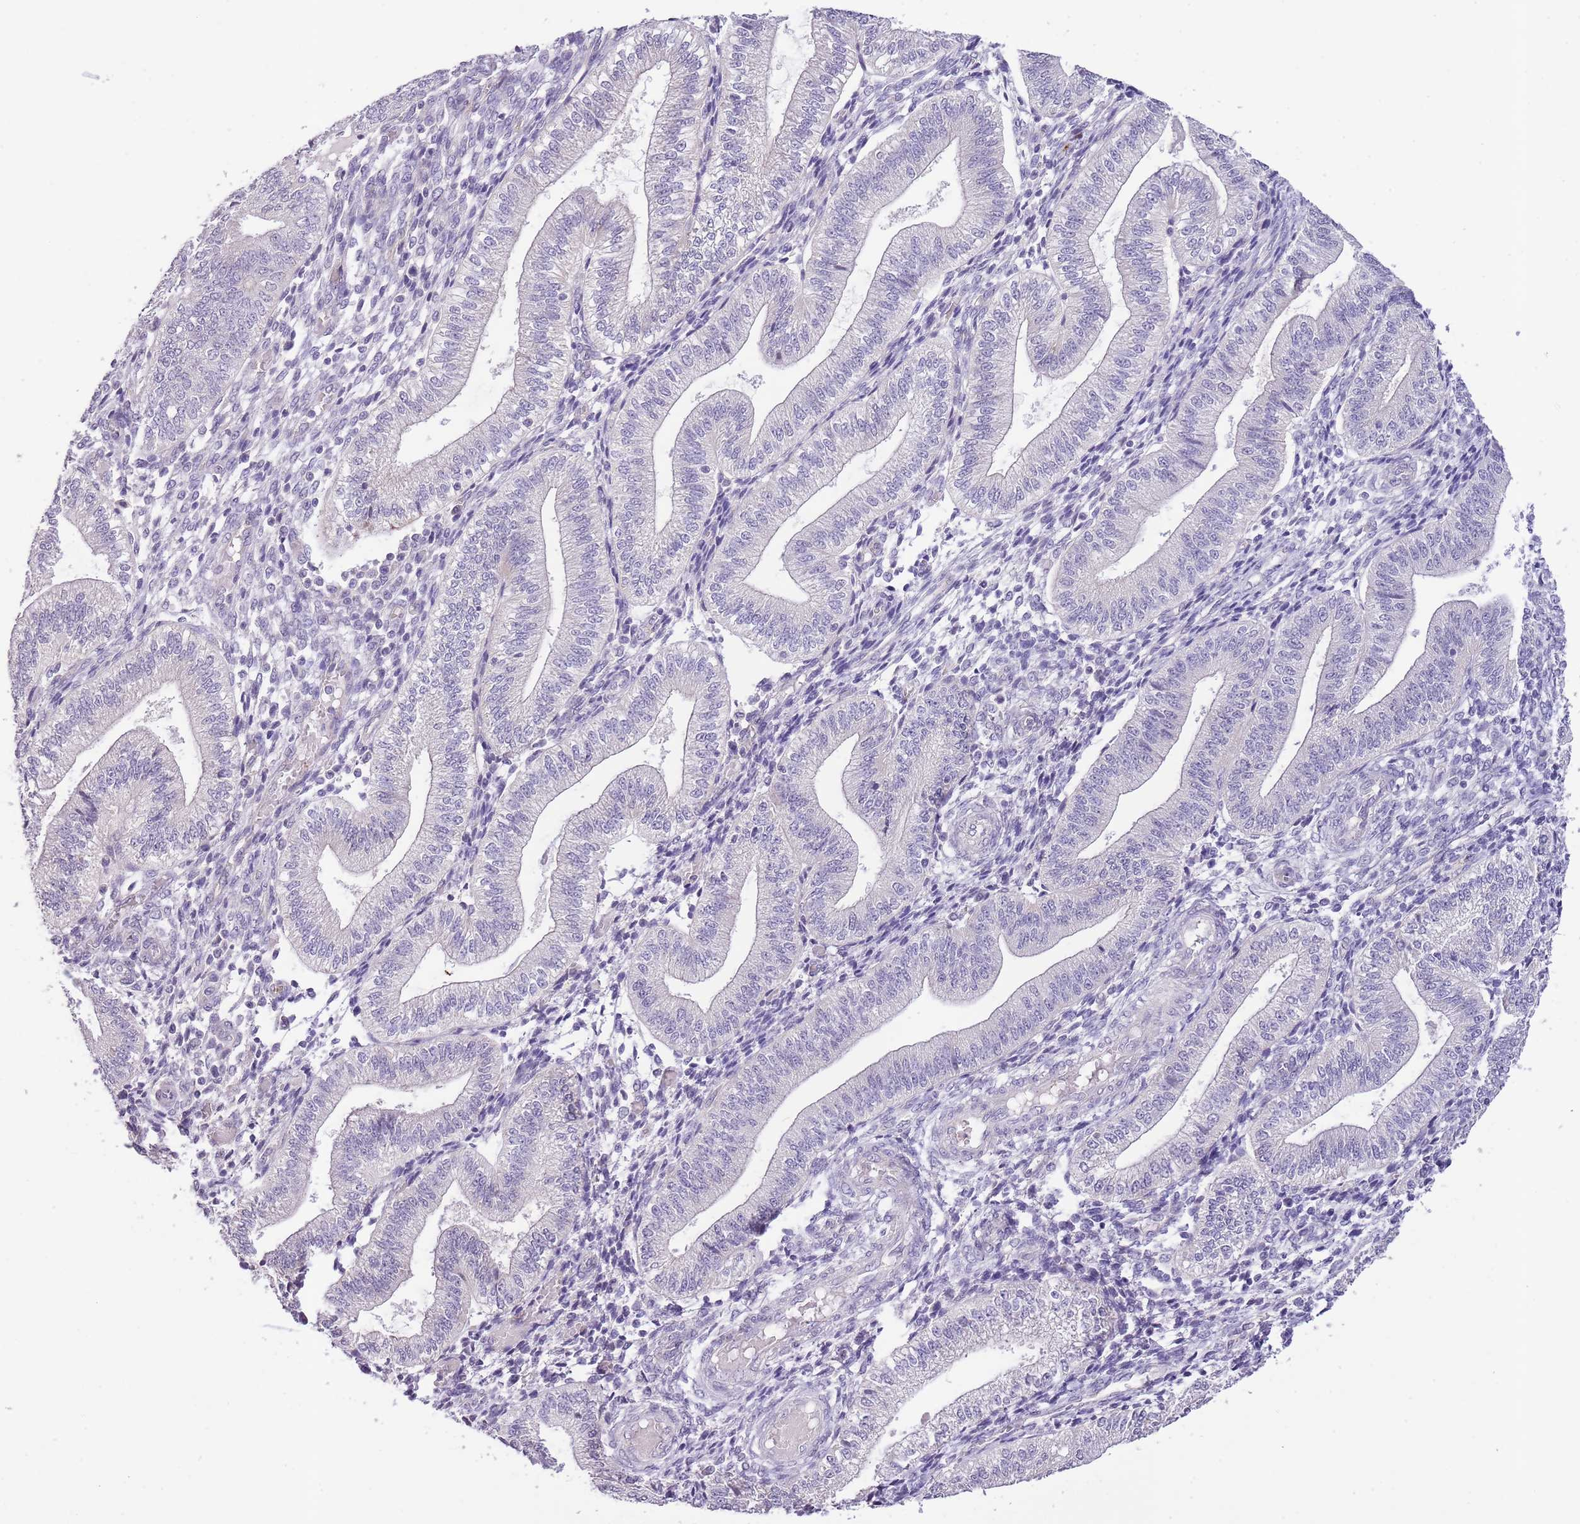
{"staining": {"intensity": "negative", "quantity": "none", "location": "none"}, "tissue": "endometrium", "cell_type": "Cells in endometrial stroma", "image_type": "normal", "snomed": [{"axis": "morphology", "description": "Normal tissue, NOS"}, {"axis": "topography", "description": "Endometrium"}], "caption": "DAB (3,3'-diaminobenzidine) immunohistochemical staining of normal human endometrium shows no significant staining in cells in endometrial stroma.", "gene": "ZNF658", "patient": {"sex": "female", "age": 34}}